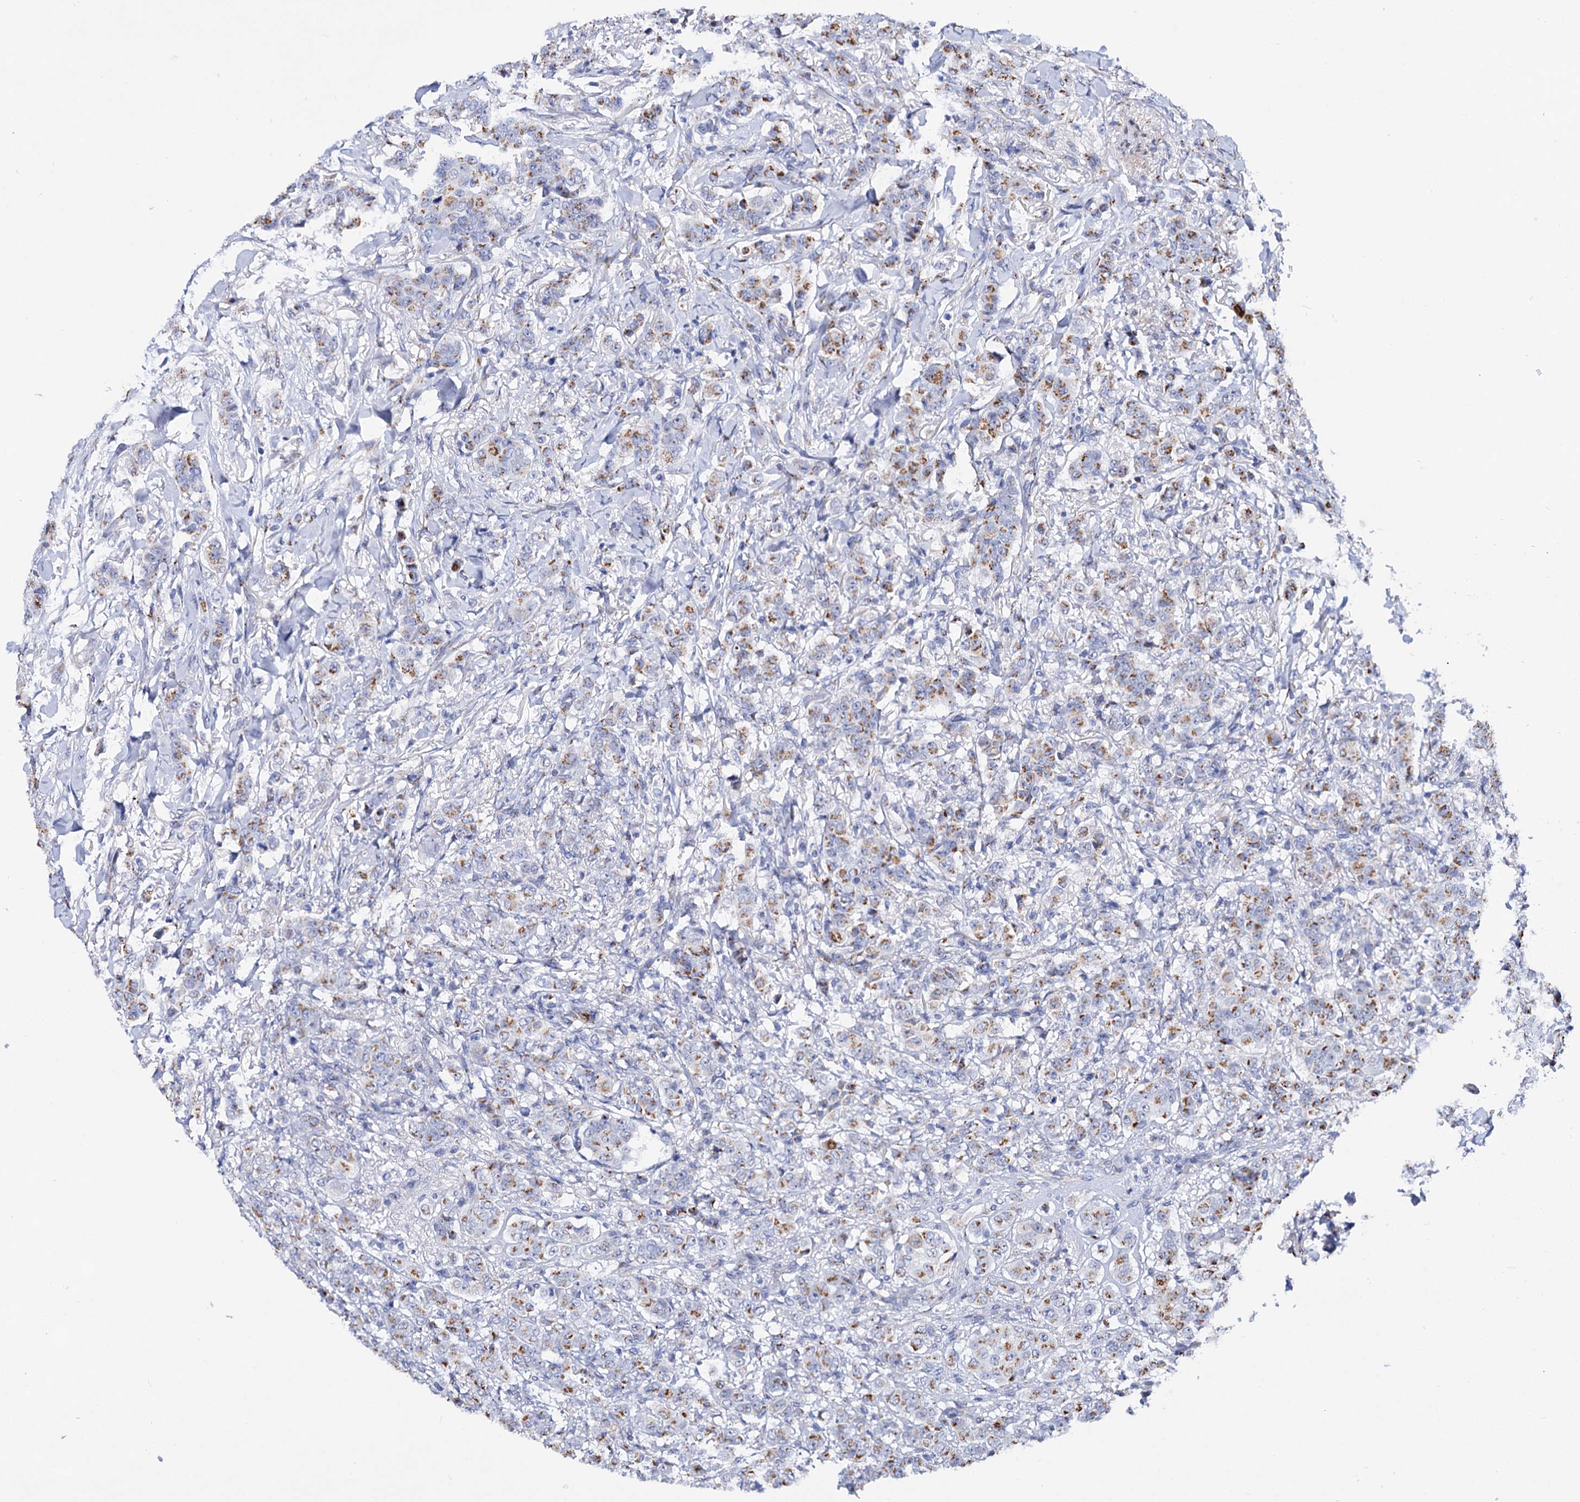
{"staining": {"intensity": "moderate", "quantity": ">75%", "location": "cytoplasmic/membranous"}, "tissue": "breast cancer", "cell_type": "Tumor cells", "image_type": "cancer", "snomed": [{"axis": "morphology", "description": "Duct carcinoma"}, {"axis": "topography", "description": "Breast"}], "caption": "High-magnification brightfield microscopy of breast invasive ductal carcinoma stained with DAB (brown) and counterstained with hematoxylin (blue). tumor cells exhibit moderate cytoplasmic/membranous expression is appreciated in approximately>75% of cells.", "gene": "C11orf96", "patient": {"sex": "female", "age": 40}}